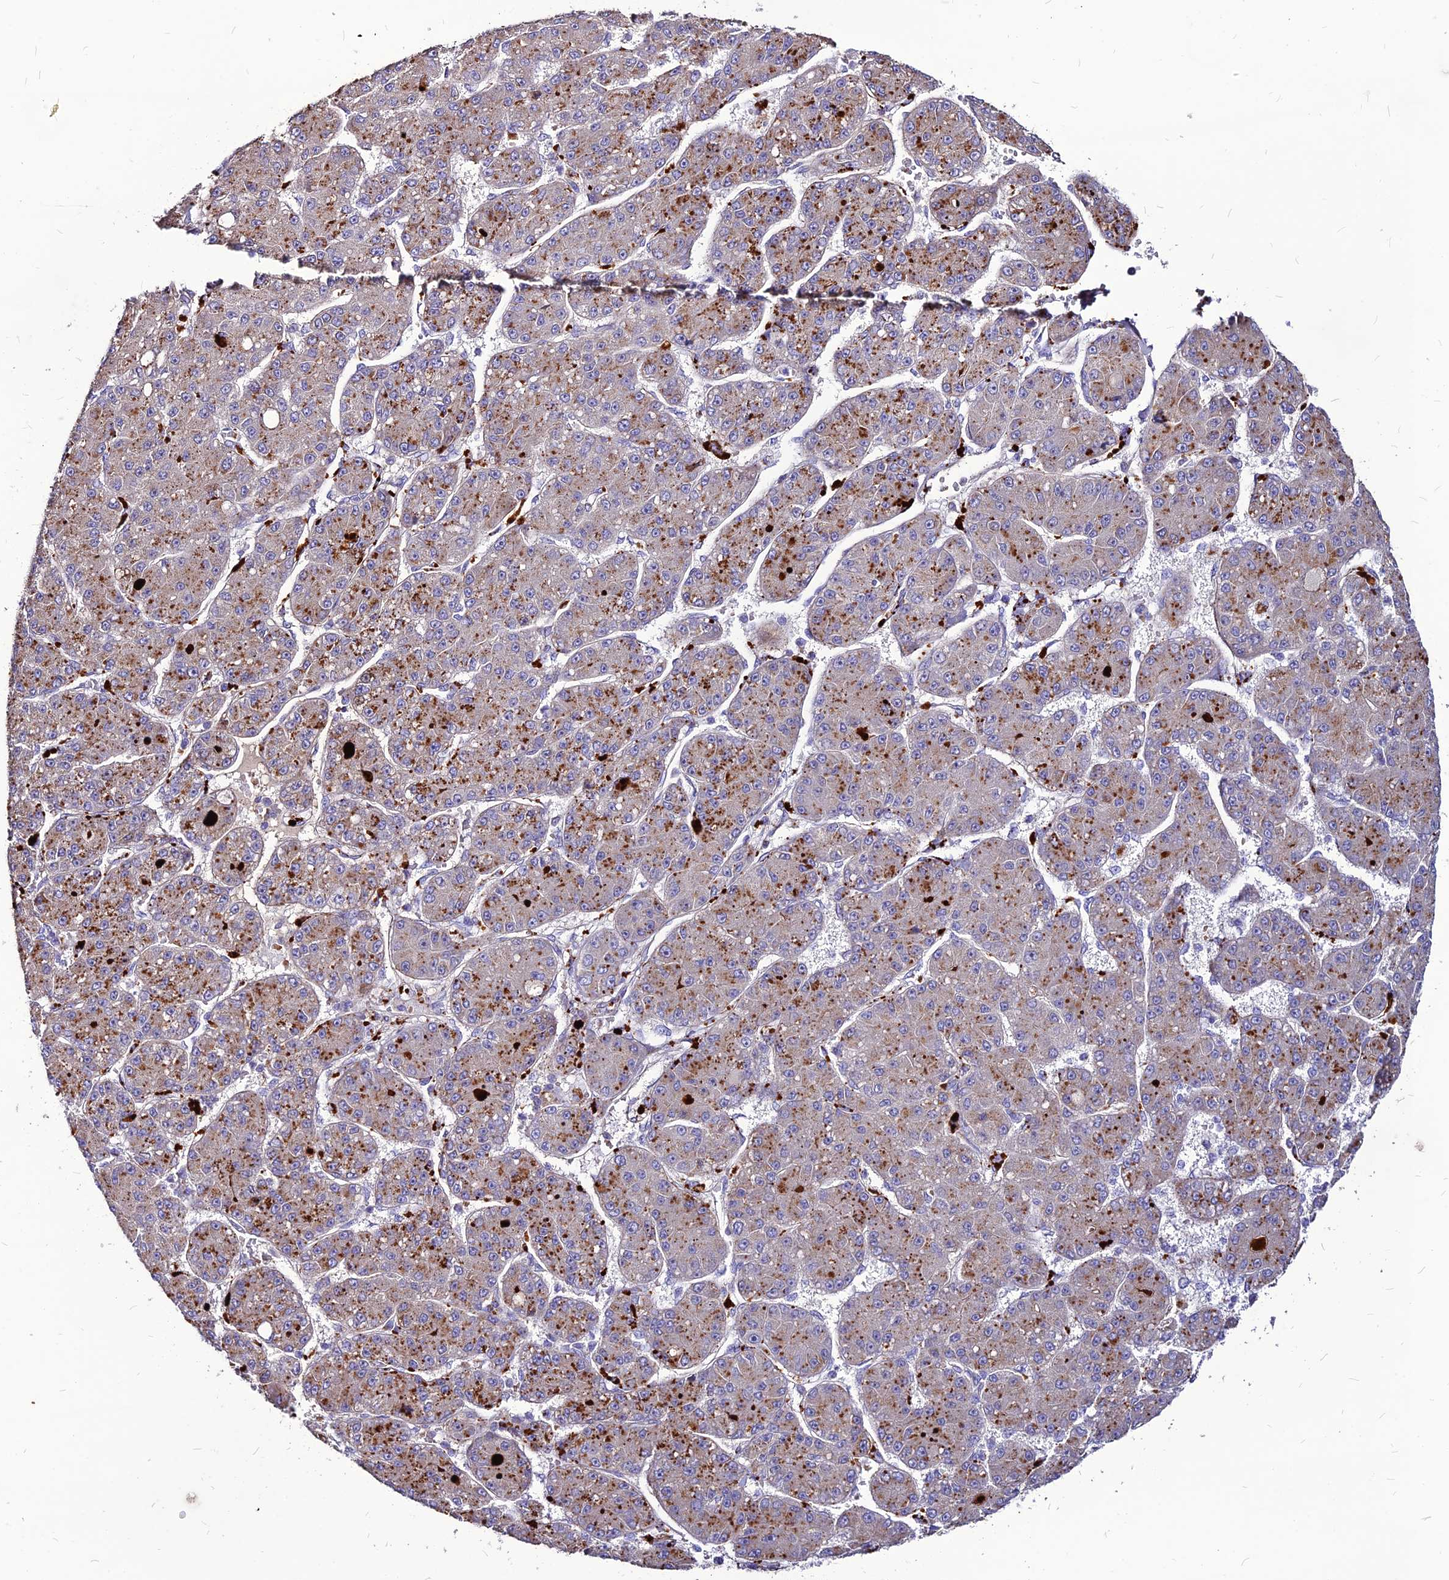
{"staining": {"intensity": "moderate", "quantity": "25%-75%", "location": "cytoplasmic/membranous"}, "tissue": "liver cancer", "cell_type": "Tumor cells", "image_type": "cancer", "snomed": [{"axis": "morphology", "description": "Carcinoma, Hepatocellular, NOS"}, {"axis": "topography", "description": "Liver"}], "caption": "The photomicrograph demonstrates staining of hepatocellular carcinoma (liver), revealing moderate cytoplasmic/membranous protein positivity (brown color) within tumor cells.", "gene": "RIMOC1", "patient": {"sex": "male", "age": 67}}